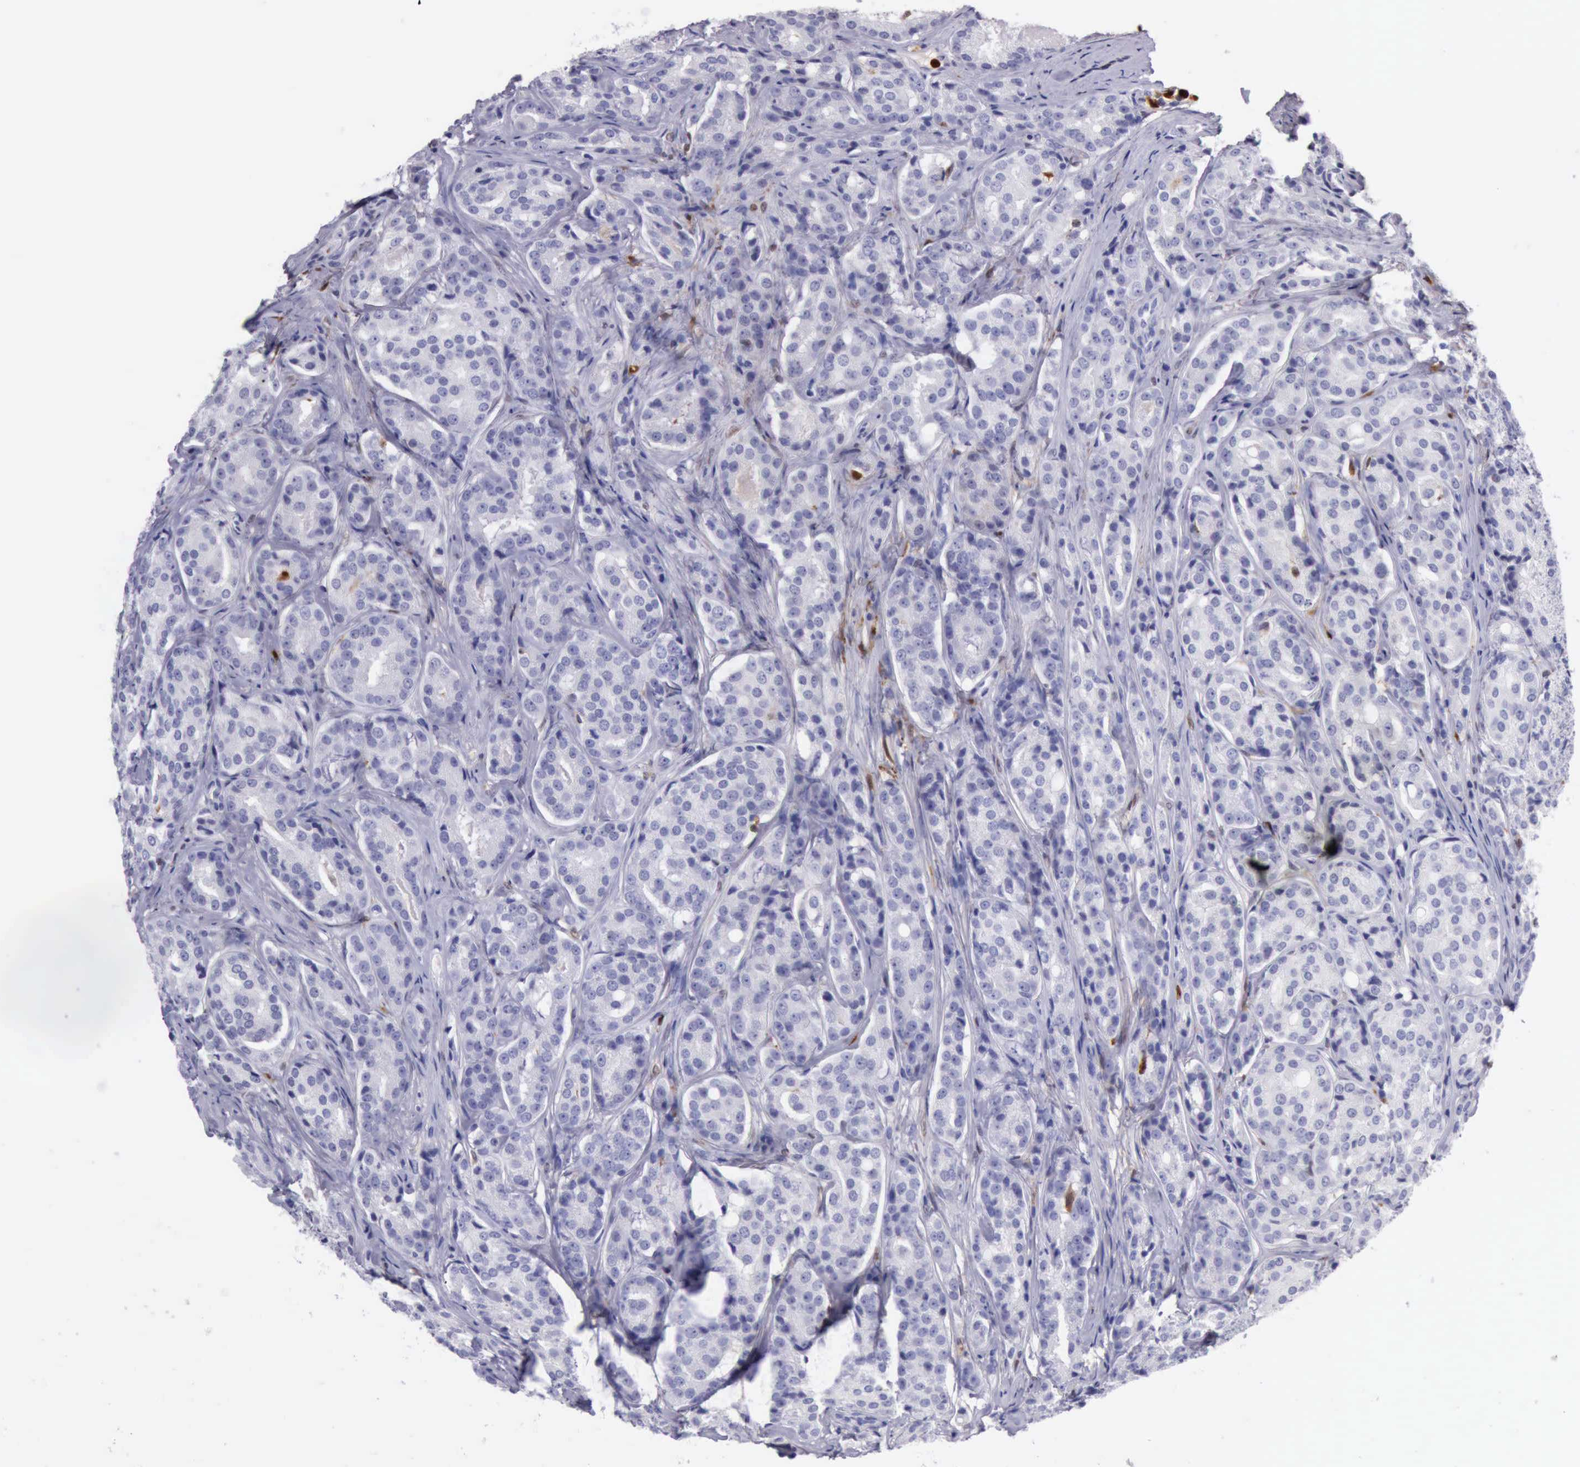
{"staining": {"intensity": "negative", "quantity": "none", "location": "none"}, "tissue": "prostate cancer", "cell_type": "Tumor cells", "image_type": "cancer", "snomed": [{"axis": "morphology", "description": "Adenocarcinoma, High grade"}, {"axis": "topography", "description": "Prostate"}], "caption": "DAB (3,3'-diaminobenzidine) immunohistochemical staining of prostate cancer shows no significant positivity in tumor cells.", "gene": "CSTA", "patient": {"sex": "male", "age": 64}}